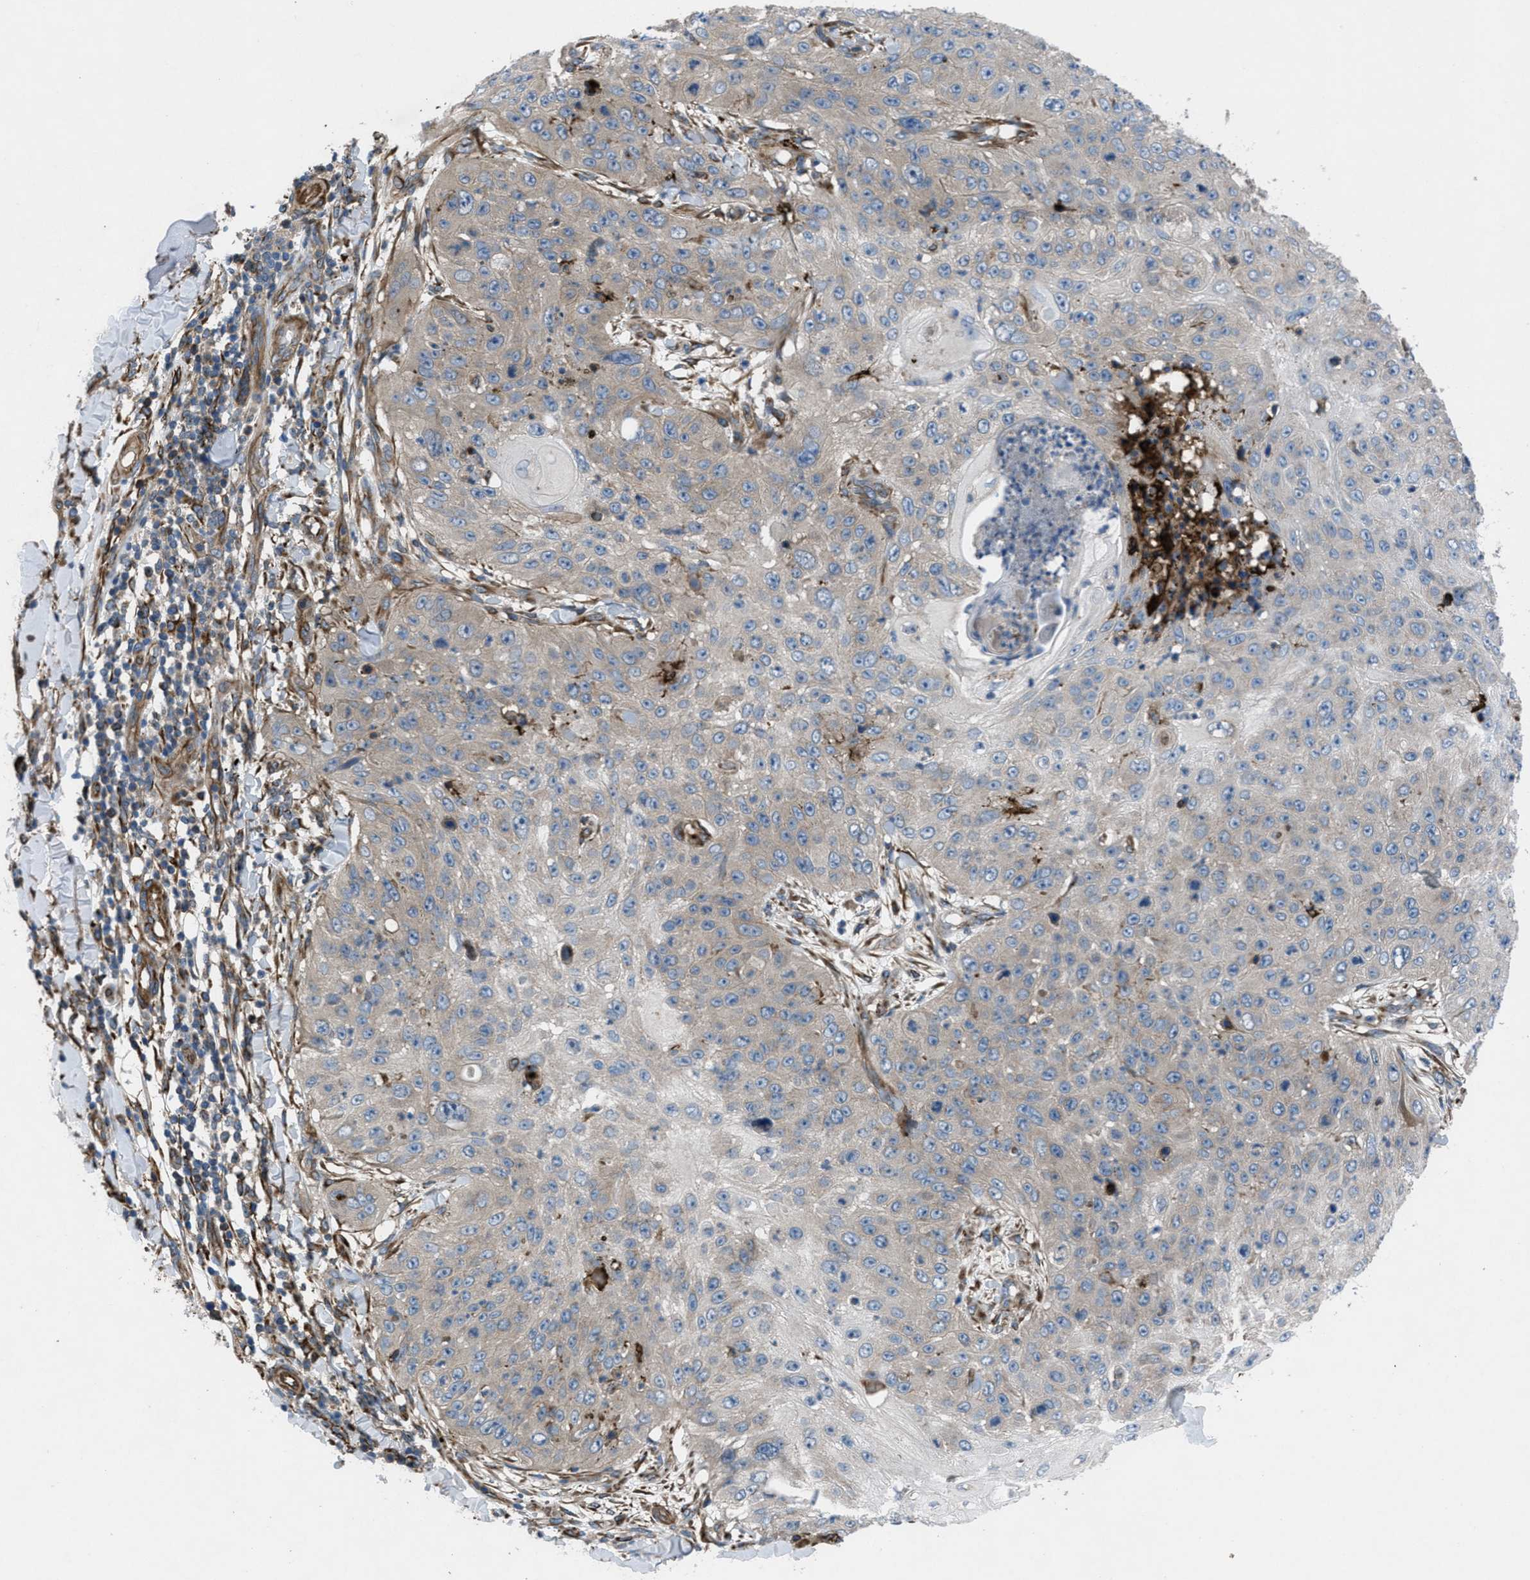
{"staining": {"intensity": "weak", "quantity": "<25%", "location": "cytoplasmic/membranous"}, "tissue": "skin cancer", "cell_type": "Tumor cells", "image_type": "cancer", "snomed": [{"axis": "morphology", "description": "Squamous cell carcinoma, NOS"}, {"axis": "topography", "description": "Skin"}], "caption": "This is an IHC photomicrograph of human squamous cell carcinoma (skin). There is no positivity in tumor cells.", "gene": "SLC6A9", "patient": {"sex": "female", "age": 80}}